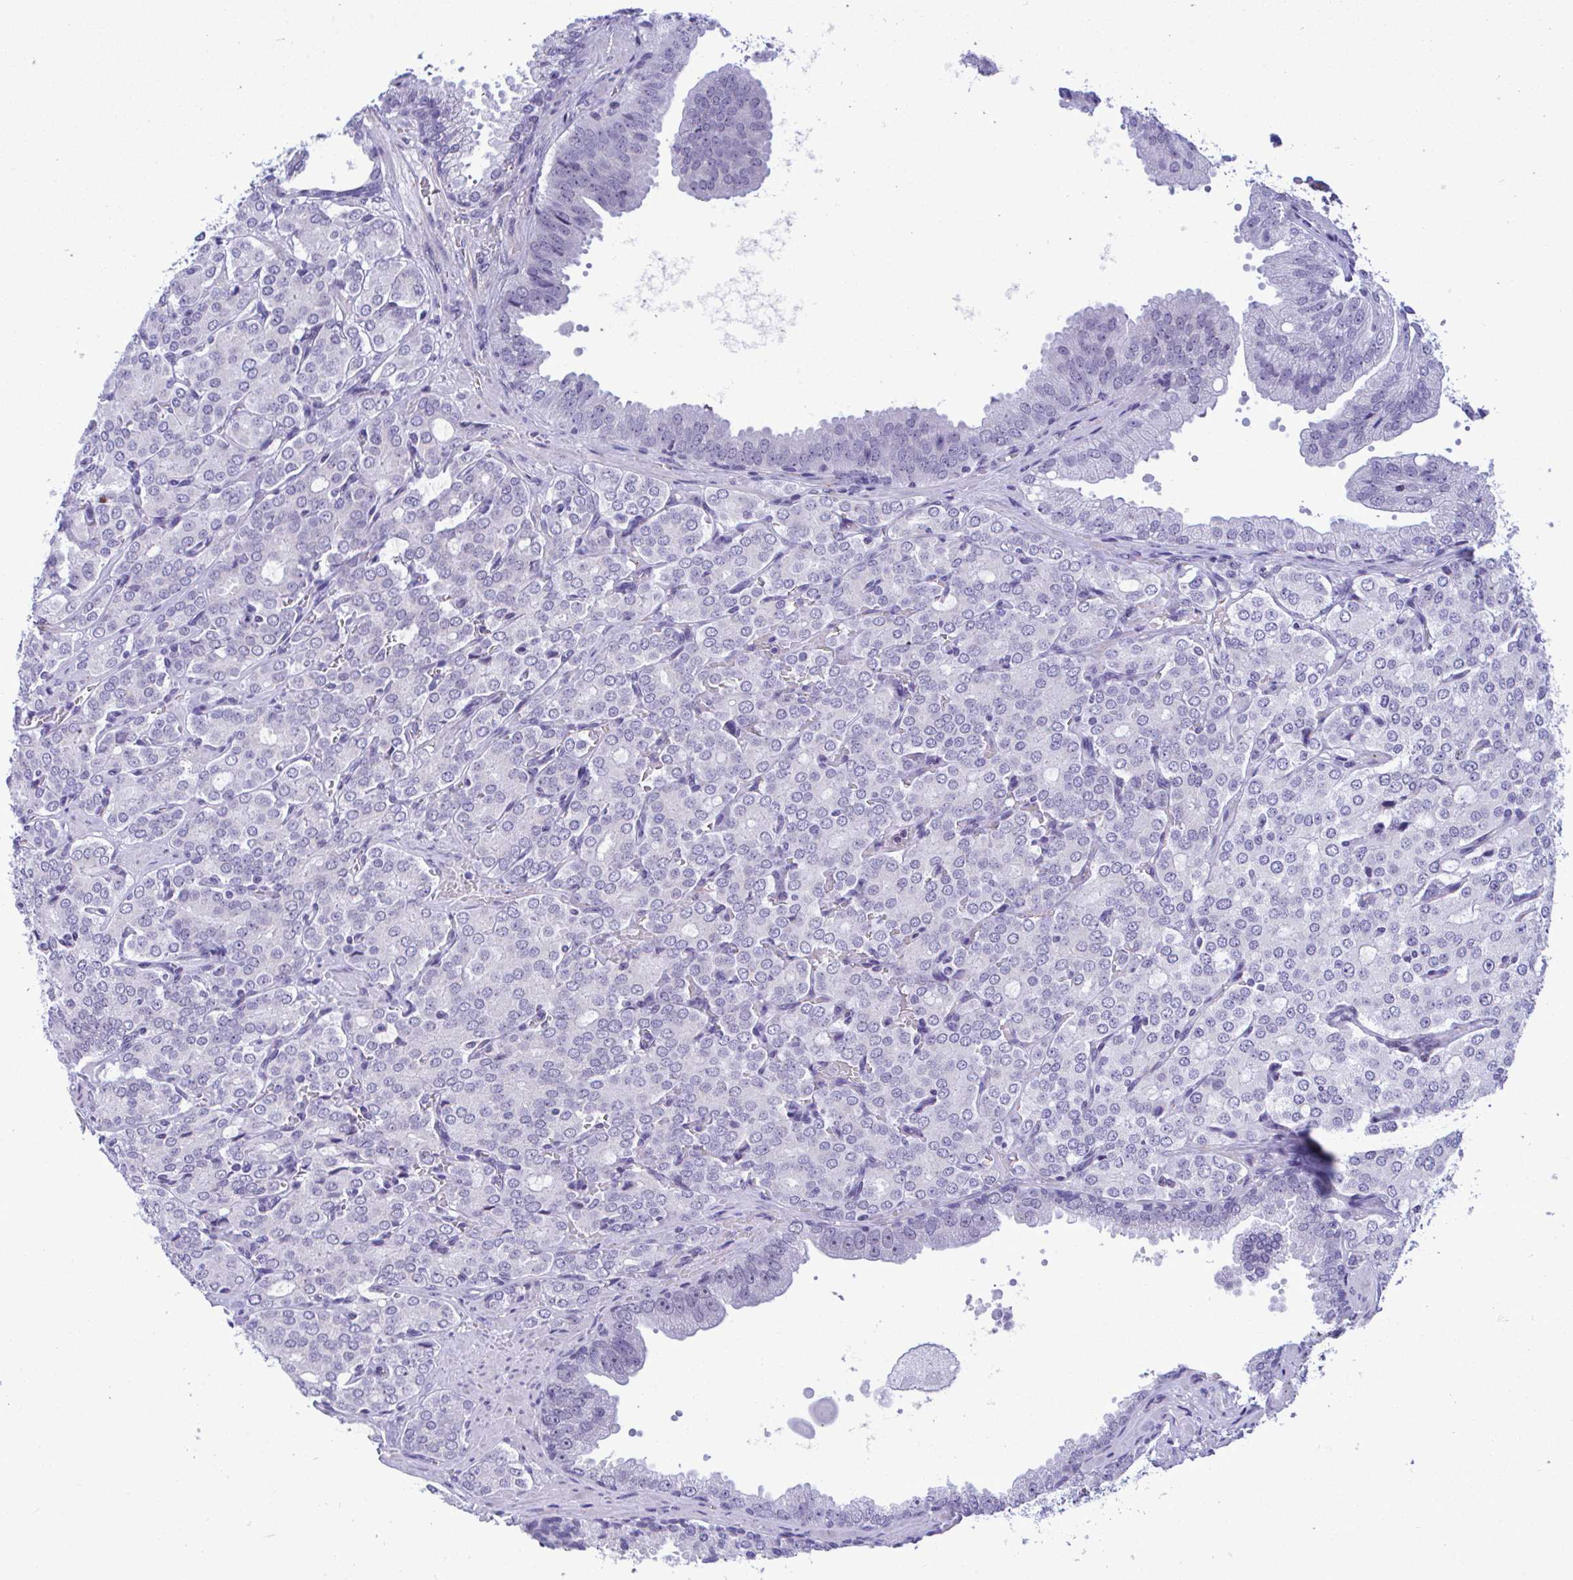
{"staining": {"intensity": "negative", "quantity": "none", "location": "none"}, "tissue": "prostate cancer", "cell_type": "Tumor cells", "image_type": "cancer", "snomed": [{"axis": "morphology", "description": "Adenocarcinoma, Low grade"}, {"axis": "topography", "description": "Prostate"}], "caption": "Immunohistochemical staining of prostate cancer (adenocarcinoma (low-grade)) displays no significant positivity in tumor cells. (DAB (3,3'-diaminobenzidine) immunohistochemistry, high magnification).", "gene": "SLC25A51", "patient": {"sex": "male", "age": 67}}